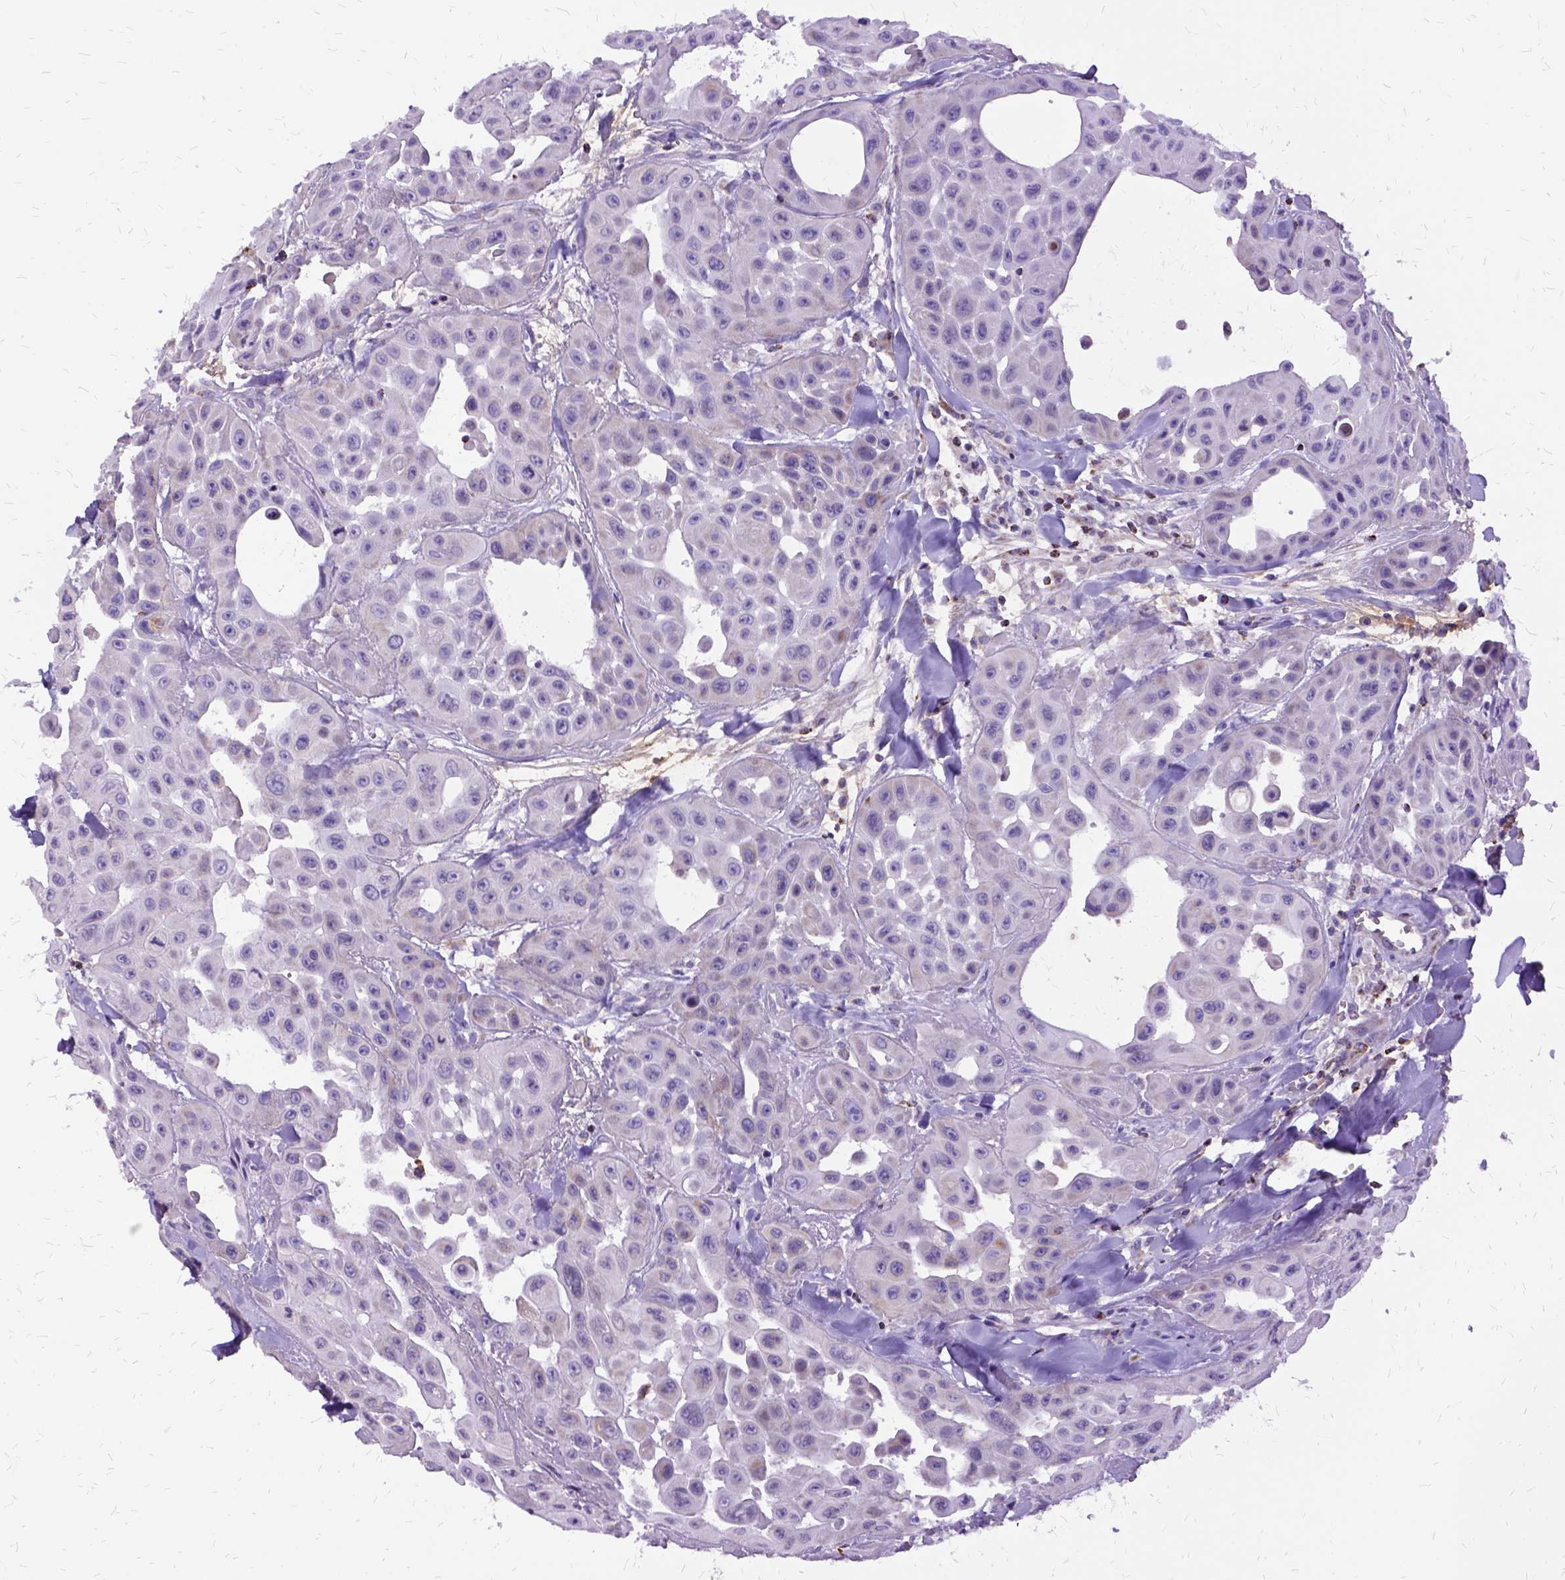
{"staining": {"intensity": "negative", "quantity": "none", "location": "none"}, "tissue": "head and neck cancer", "cell_type": "Tumor cells", "image_type": "cancer", "snomed": [{"axis": "morphology", "description": "Adenocarcinoma, NOS"}, {"axis": "topography", "description": "Head-Neck"}], "caption": "Immunohistochemistry (IHC) micrograph of neoplastic tissue: human head and neck cancer (adenocarcinoma) stained with DAB reveals no significant protein positivity in tumor cells. Nuclei are stained in blue.", "gene": "OXCT1", "patient": {"sex": "male", "age": 73}}